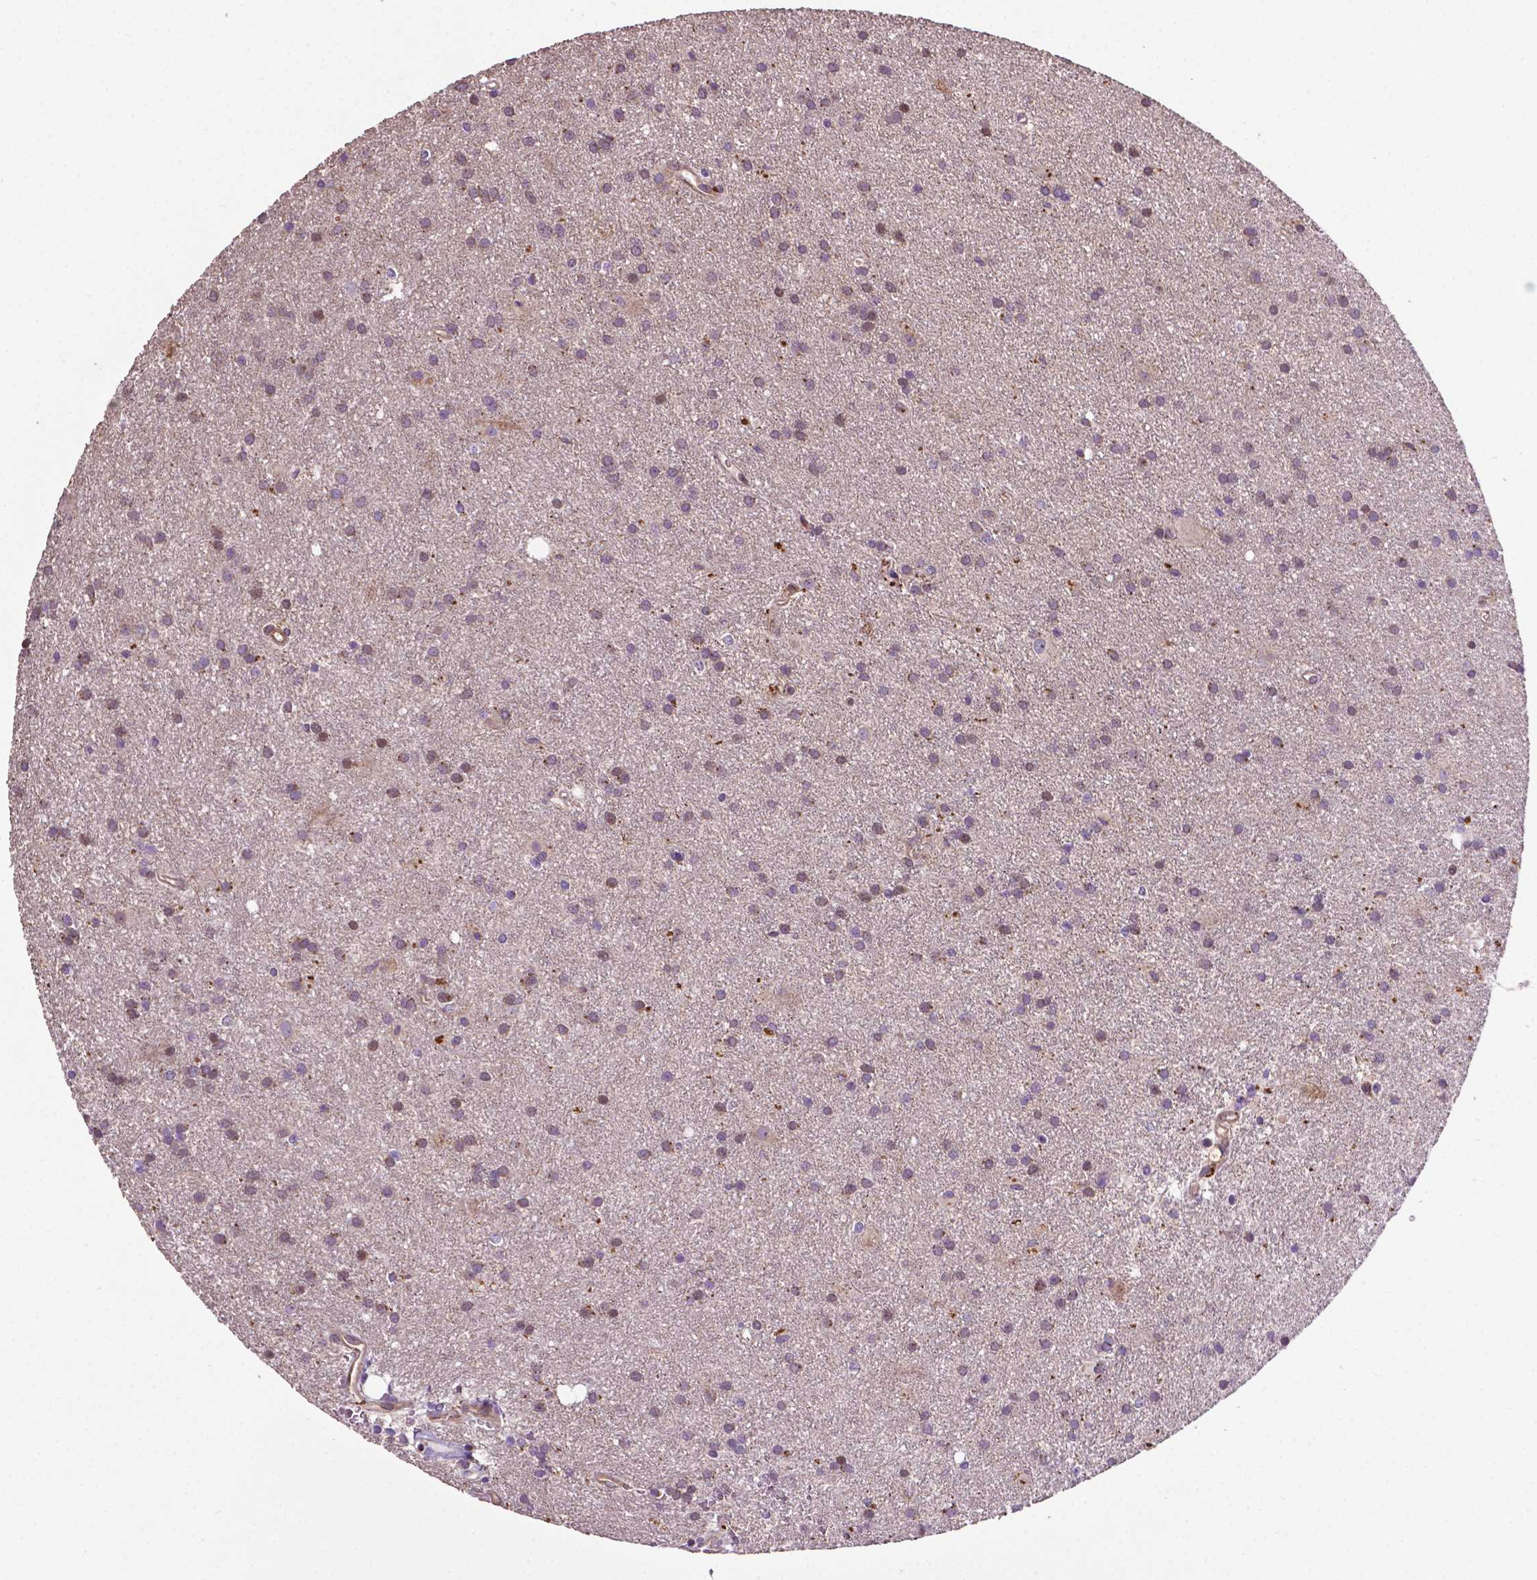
{"staining": {"intensity": "moderate", "quantity": "<25%", "location": "nuclear"}, "tissue": "glioma", "cell_type": "Tumor cells", "image_type": "cancer", "snomed": [{"axis": "morphology", "description": "Glioma, malignant, Low grade"}, {"axis": "topography", "description": "Brain"}], "caption": "This photomicrograph reveals IHC staining of malignant low-grade glioma, with low moderate nuclear expression in about <25% of tumor cells.", "gene": "SPNS2", "patient": {"sex": "male", "age": 58}}